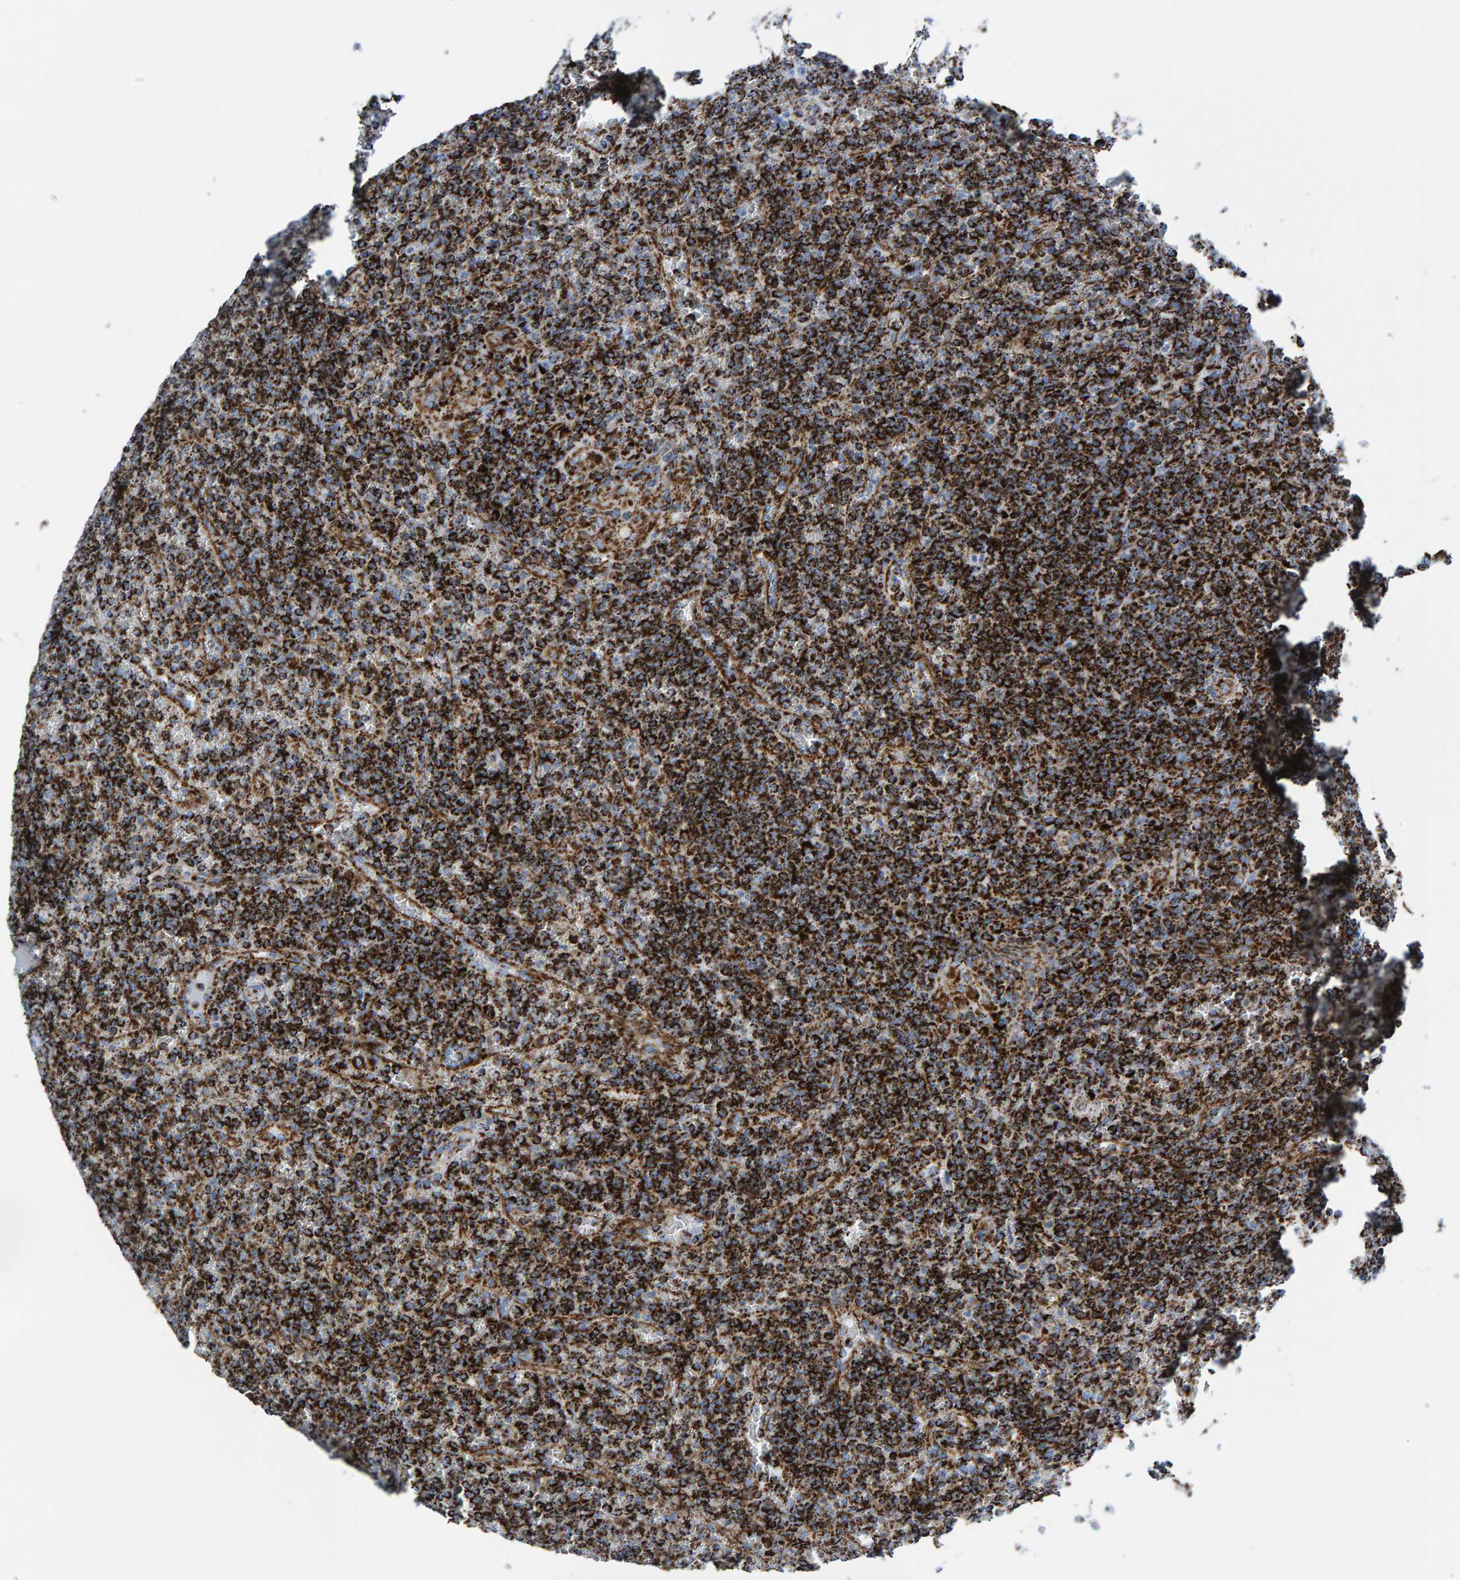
{"staining": {"intensity": "strong", "quantity": ">75%", "location": "cytoplasmic/membranous"}, "tissue": "lymphoma", "cell_type": "Tumor cells", "image_type": "cancer", "snomed": [{"axis": "morphology", "description": "Malignant lymphoma, non-Hodgkin's type, Low grade"}, {"axis": "topography", "description": "Spleen"}], "caption": "Immunohistochemistry micrograph of neoplastic tissue: lymphoma stained using IHC demonstrates high levels of strong protein expression localized specifically in the cytoplasmic/membranous of tumor cells, appearing as a cytoplasmic/membranous brown color.", "gene": "ENSG00000262660", "patient": {"sex": "female", "age": 19}}